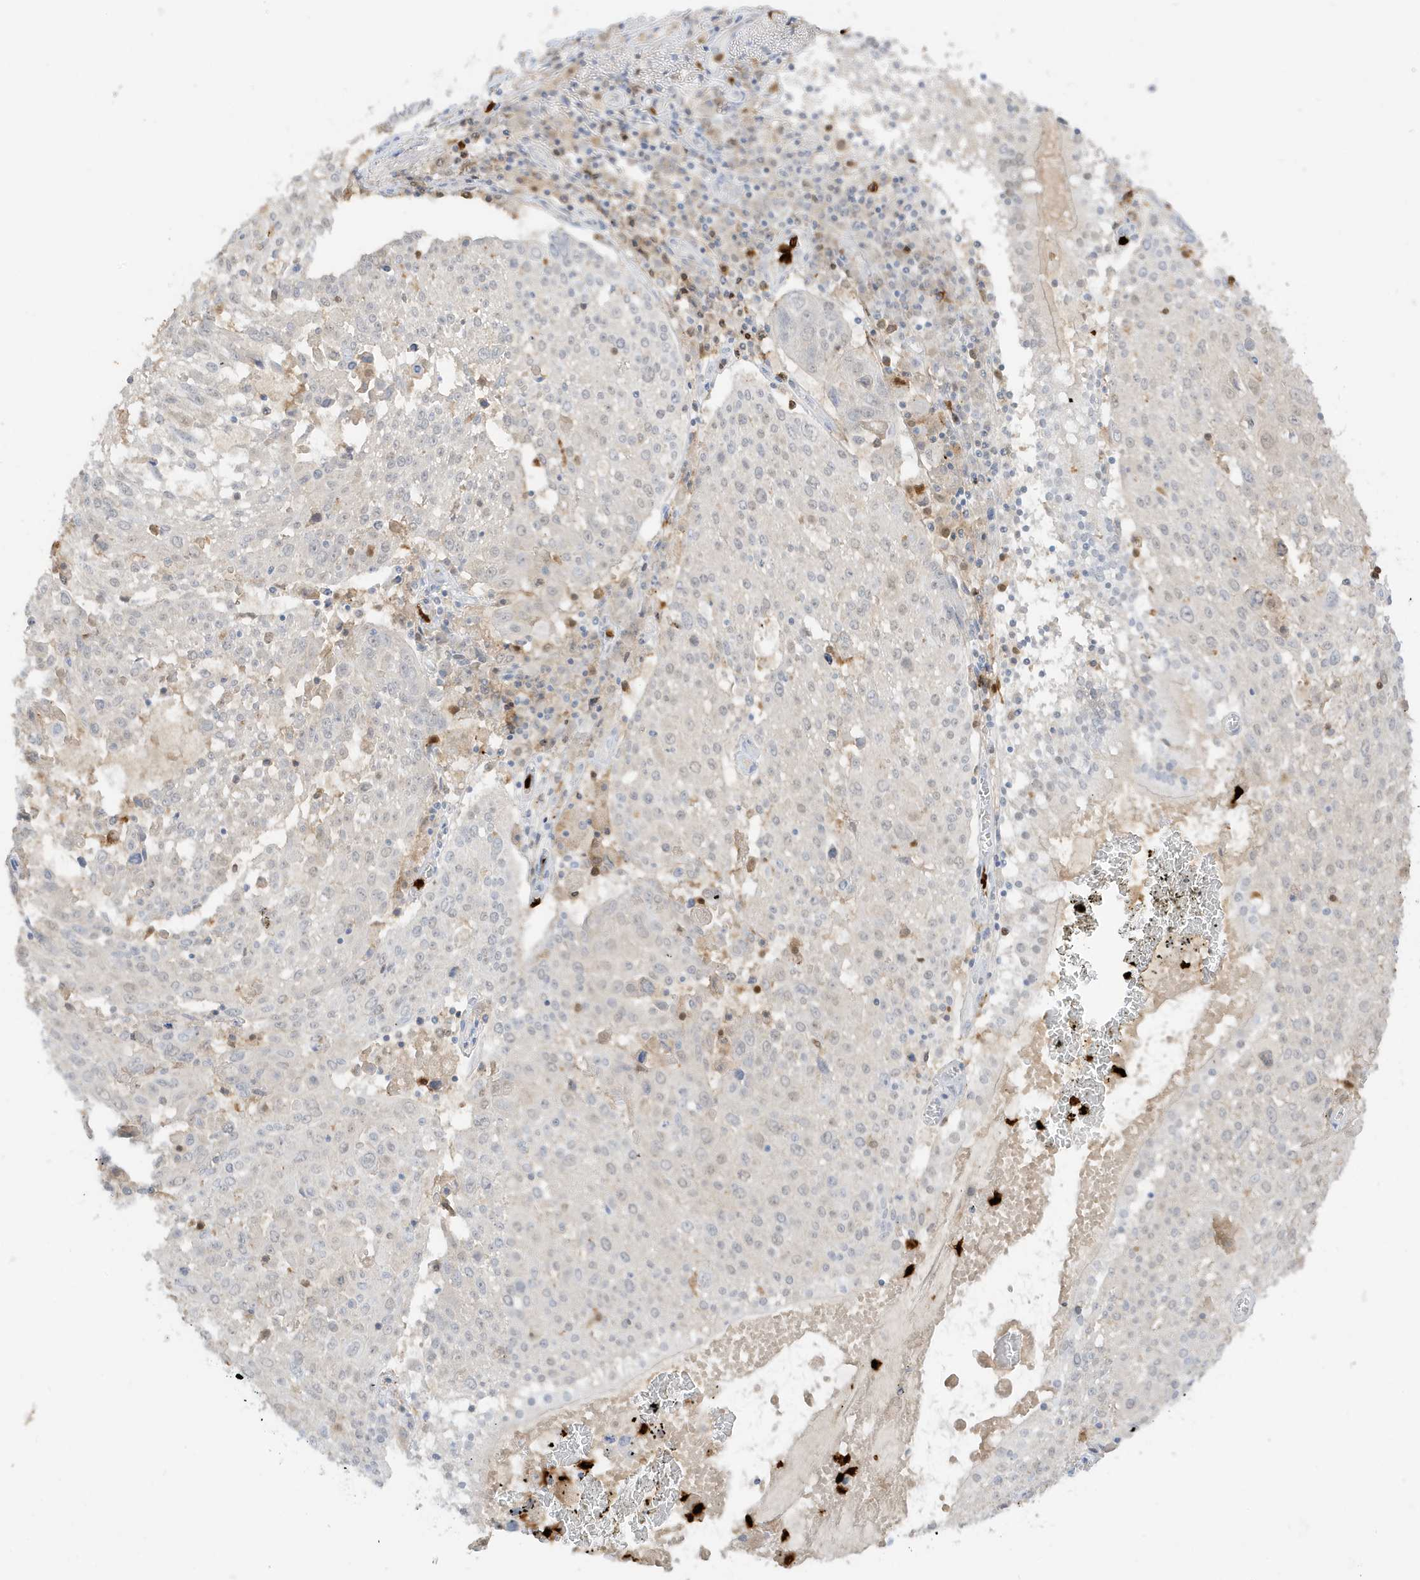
{"staining": {"intensity": "weak", "quantity": "<25%", "location": "nuclear"}, "tissue": "lung cancer", "cell_type": "Tumor cells", "image_type": "cancer", "snomed": [{"axis": "morphology", "description": "Squamous cell carcinoma, NOS"}, {"axis": "topography", "description": "Lung"}], "caption": "An IHC histopathology image of squamous cell carcinoma (lung) is shown. There is no staining in tumor cells of squamous cell carcinoma (lung).", "gene": "GCA", "patient": {"sex": "male", "age": 65}}